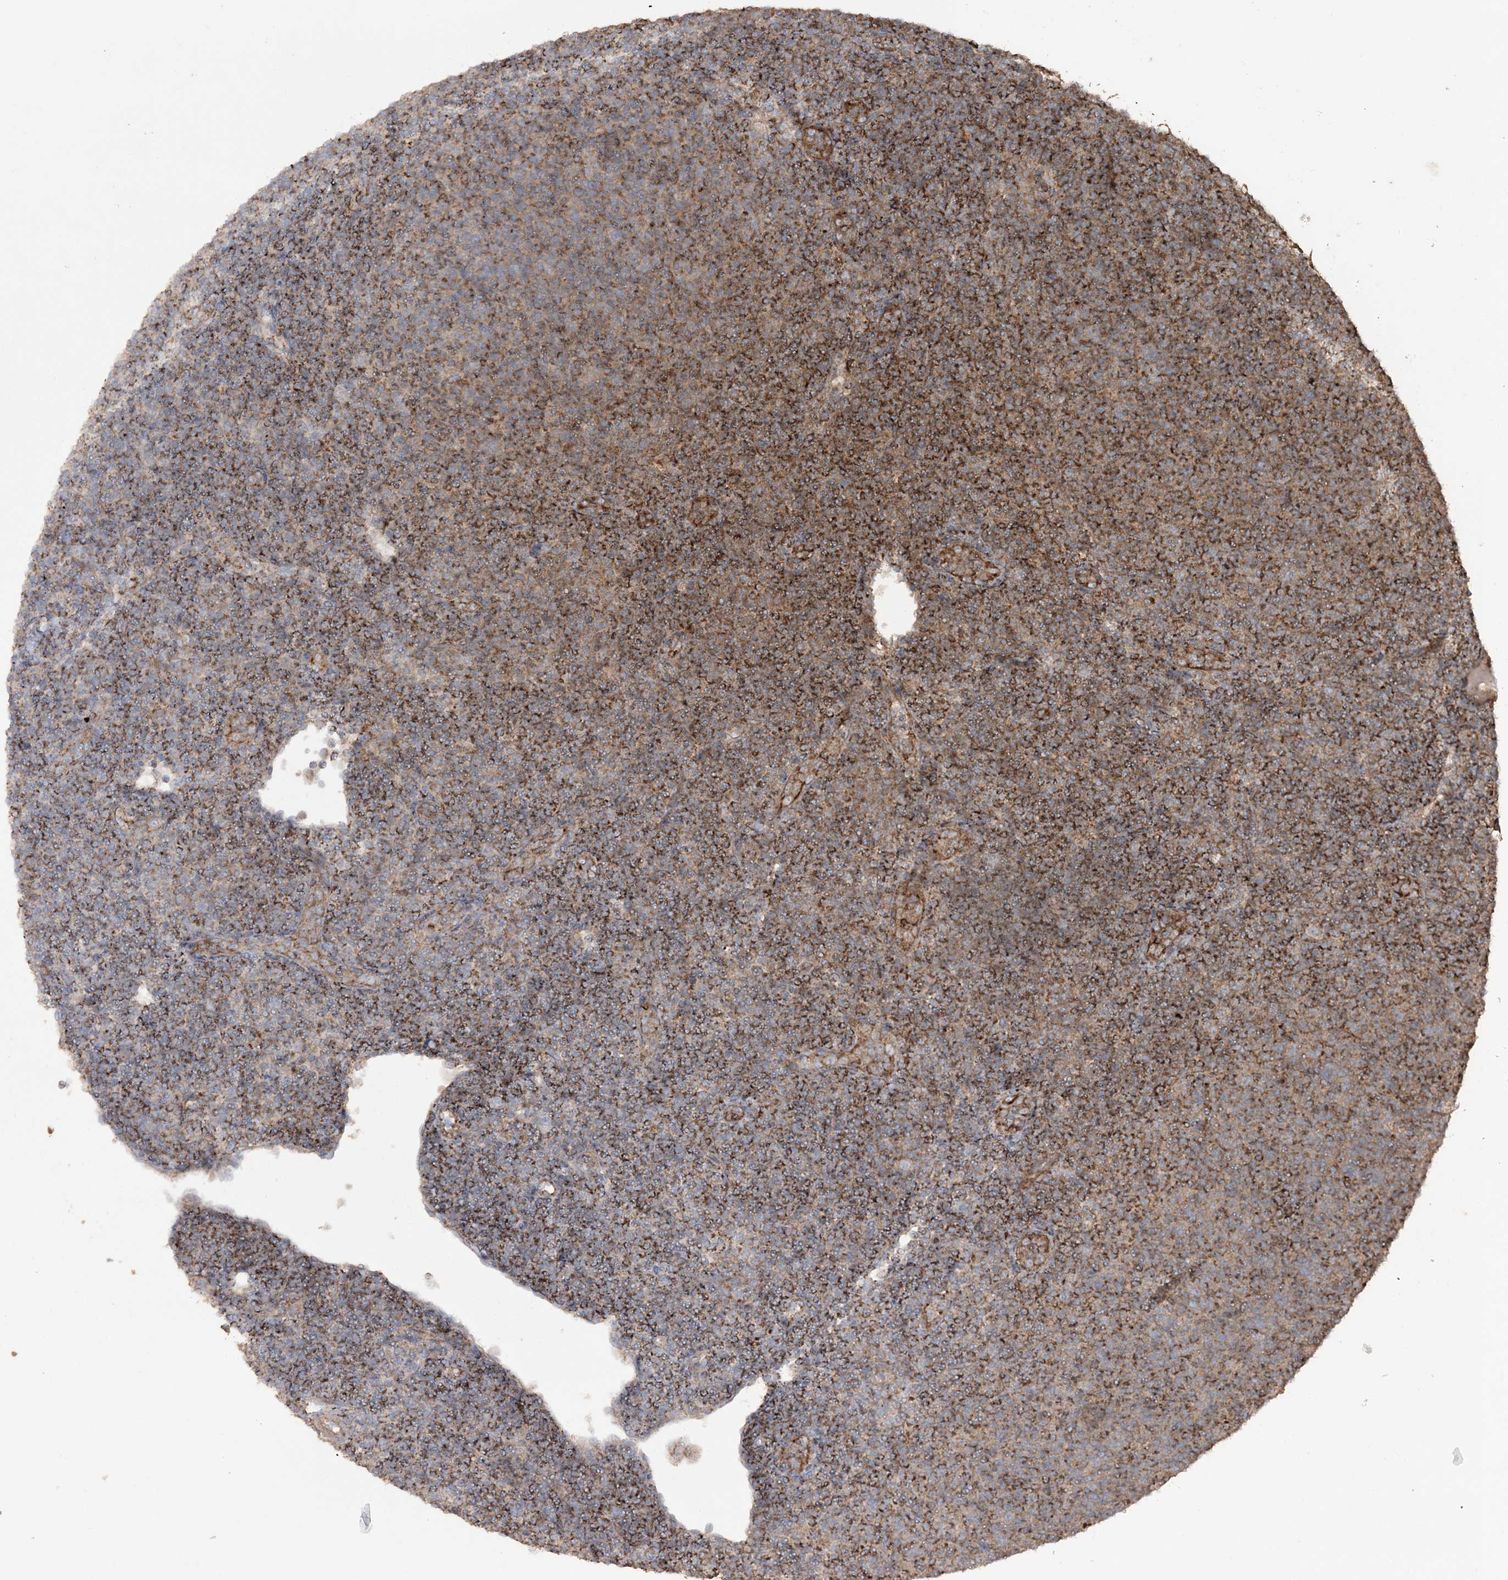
{"staining": {"intensity": "strong", "quantity": ">75%", "location": "cytoplasmic/membranous"}, "tissue": "lymphoma", "cell_type": "Tumor cells", "image_type": "cancer", "snomed": [{"axis": "morphology", "description": "Malignant lymphoma, non-Hodgkin's type, Low grade"}, {"axis": "topography", "description": "Lymph node"}], "caption": "IHC (DAB (3,3'-diaminobenzidine)) staining of human lymphoma shows strong cytoplasmic/membranous protein expression in approximately >75% of tumor cells. Immunohistochemistry (ihc) stains the protein of interest in brown and the nuclei are stained blue.", "gene": "TTC7A", "patient": {"sex": "male", "age": 66}}